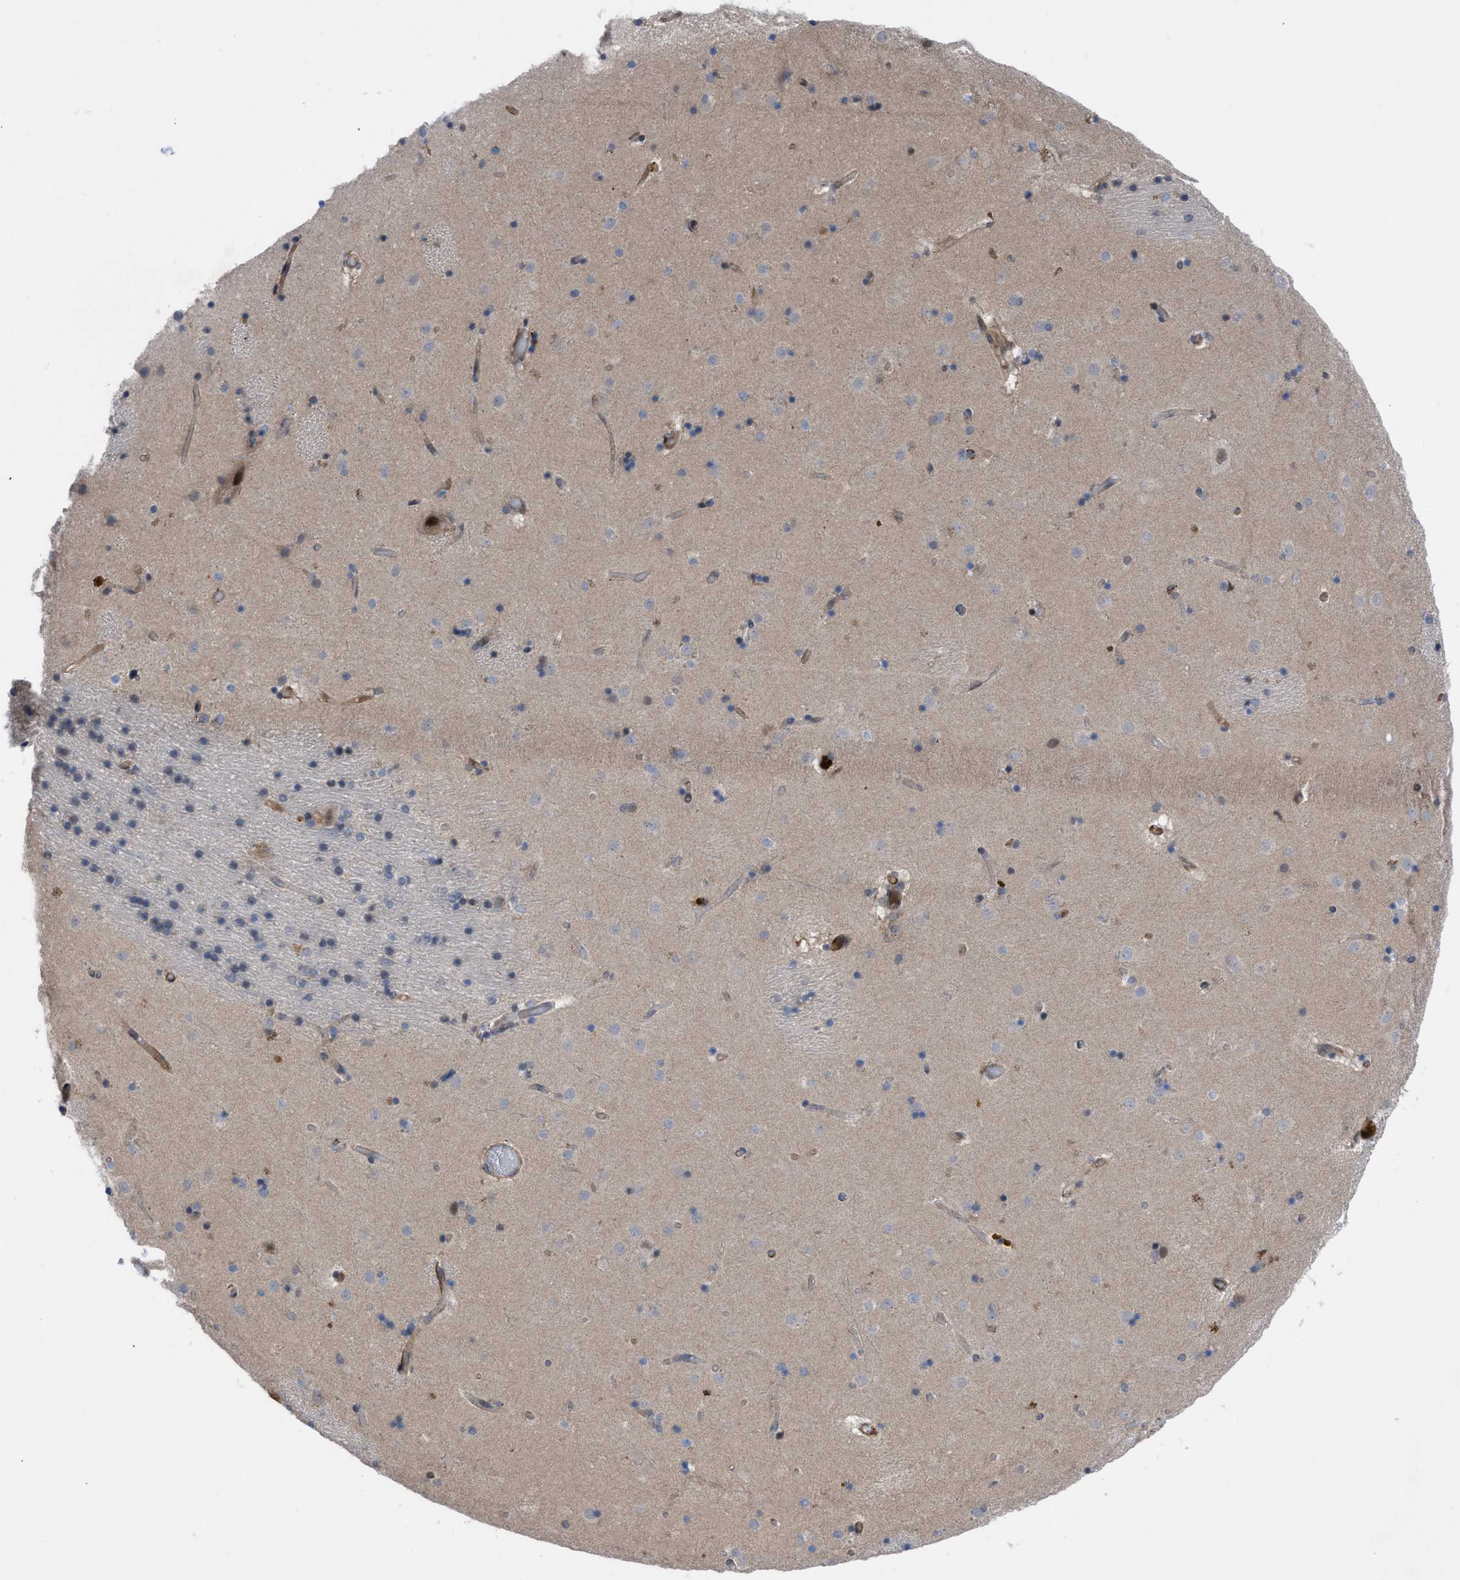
{"staining": {"intensity": "negative", "quantity": "none", "location": "none"}, "tissue": "caudate", "cell_type": "Glial cells", "image_type": "normal", "snomed": [{"axis": "morphology", "description": "Normal tissue, NOS"}, {"axis": "topography", "description": "Lateral ventricle wall"}], "caption": "Photomicrograph shows no significant protein positivity in glial cells of unremarkable caudate. (Stains: DAB IHC with hematoxylin counter stain, Microscopy: brightfield microscopy at high magnification).", "gene": "IL17RE", "patient": {"sex": "male", "age": 70}}